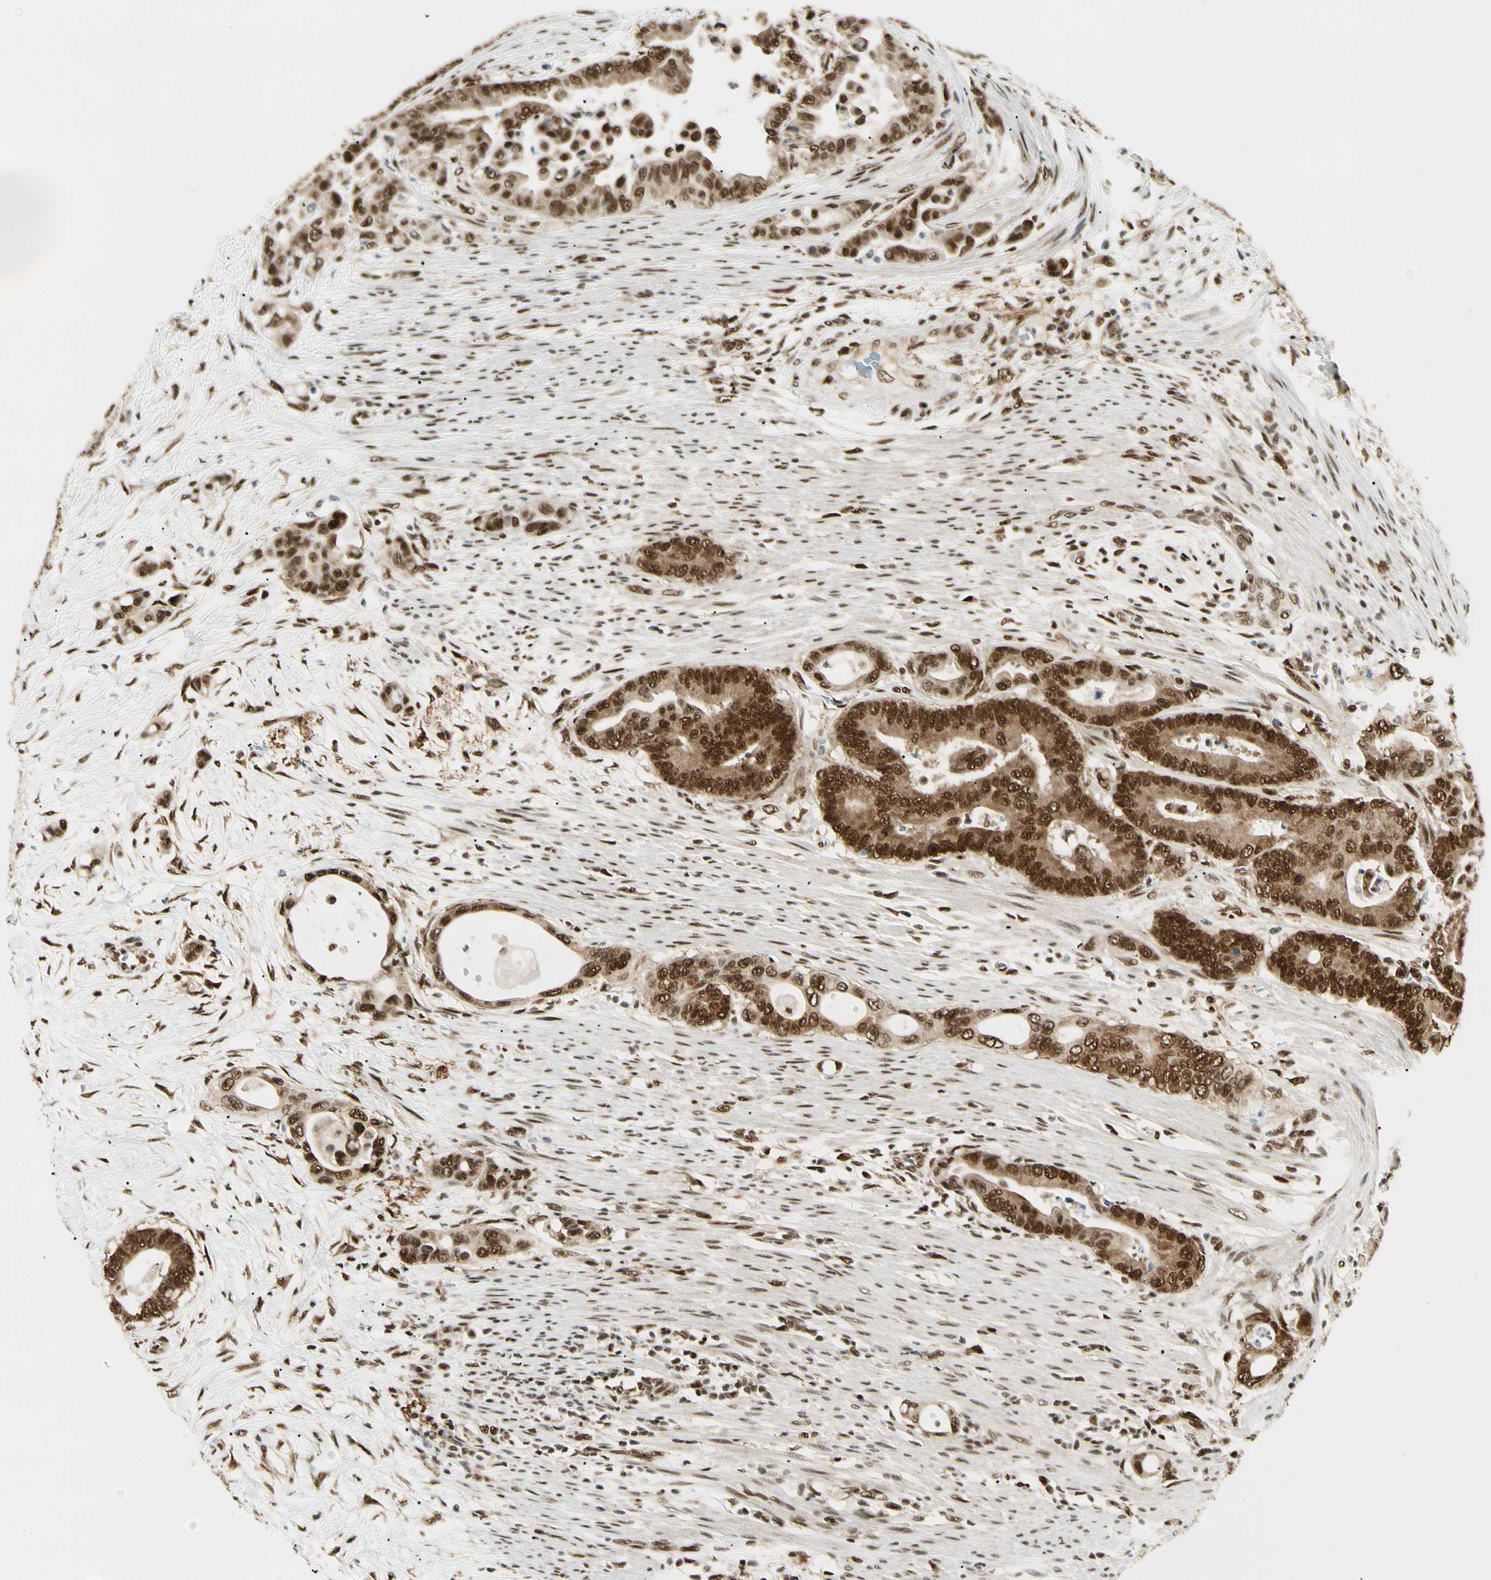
{"staining": {"intensity": "strong", "quantity": ">75%", "location": "cytoplasmic/membranous,nuclear"}, "tissue": "colorectal cancer", "cell_type": "Tumor cells", "image_type": "cancer", "snomed": [{"axis": "morphology", "description": "Normal tissue, NOS"}, {"axis": "morphology", "description": "Adenocarcinoma, NOS"}, {"axis": "topography", "description": "Colon"}], "caption": "IHC (DAB (3,3'-diaminobenzidine)) staining of colorectal cancer (adenocarcinoma) reveals strong cytoplasmic/membranous and nuclear protein expression in about >75% of tumor cells.", "gene": "FUS", "patient": {"sex": "male", "age": 82}}